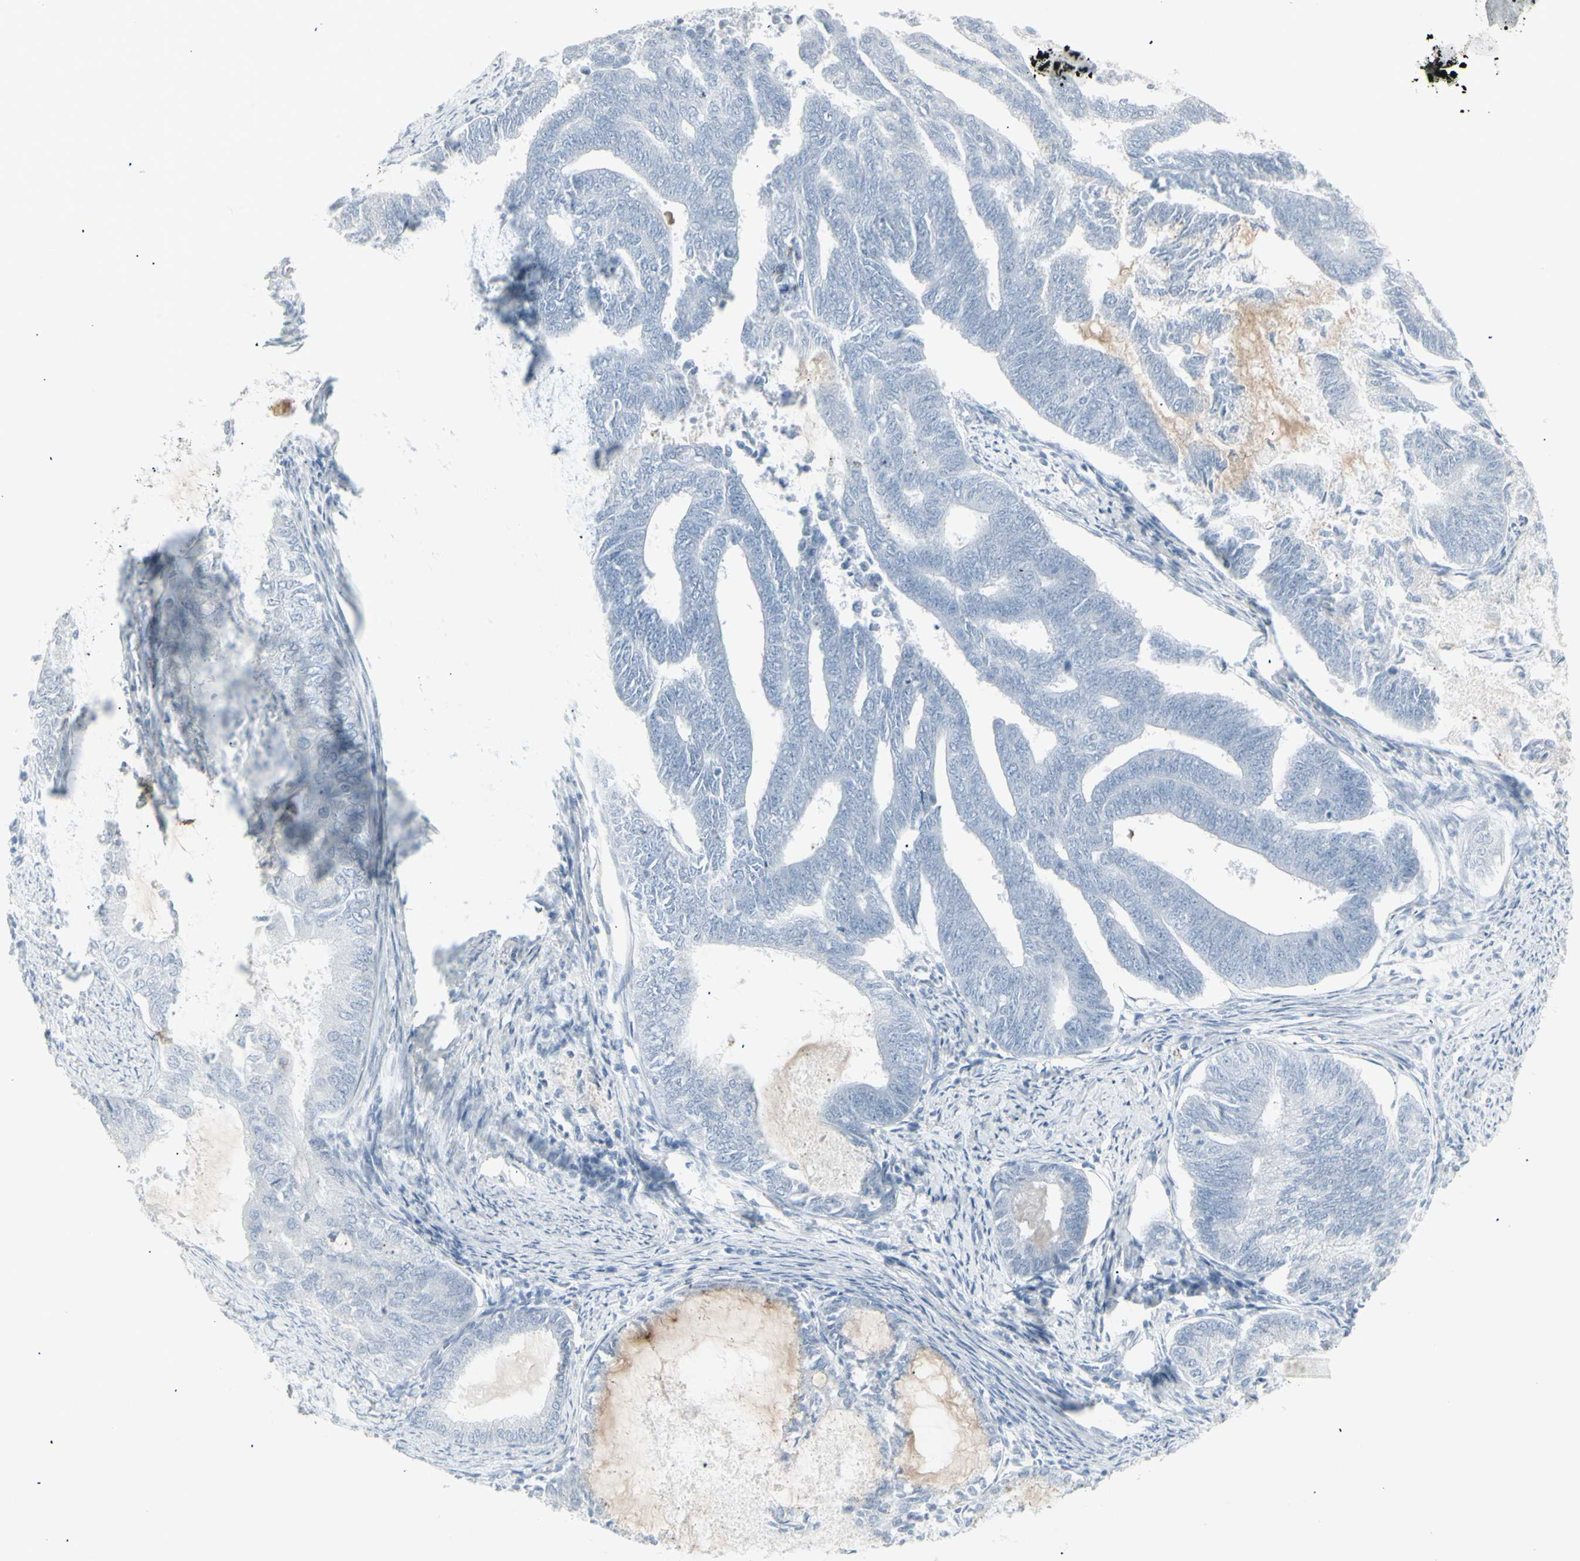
{"staining": {"intensity": "negative", "quantity": "none", "location": "none"}, "tissue": "endometrial cancer", "cell_type": "Tumor cells", "image_type": "cancer", "snomed": [{"axis": "morphology", "description": "Adenocarcinoma, NOS"}, {"axis": "topography", "description": "Endometrium"}], "caption": "Protein analysis of endometrial cancer (adenocarcinoma) demonstrates no significant positivity in tumor cells.", "gene": "YBX2", "patient": {"sex": "female", "age": 86}}